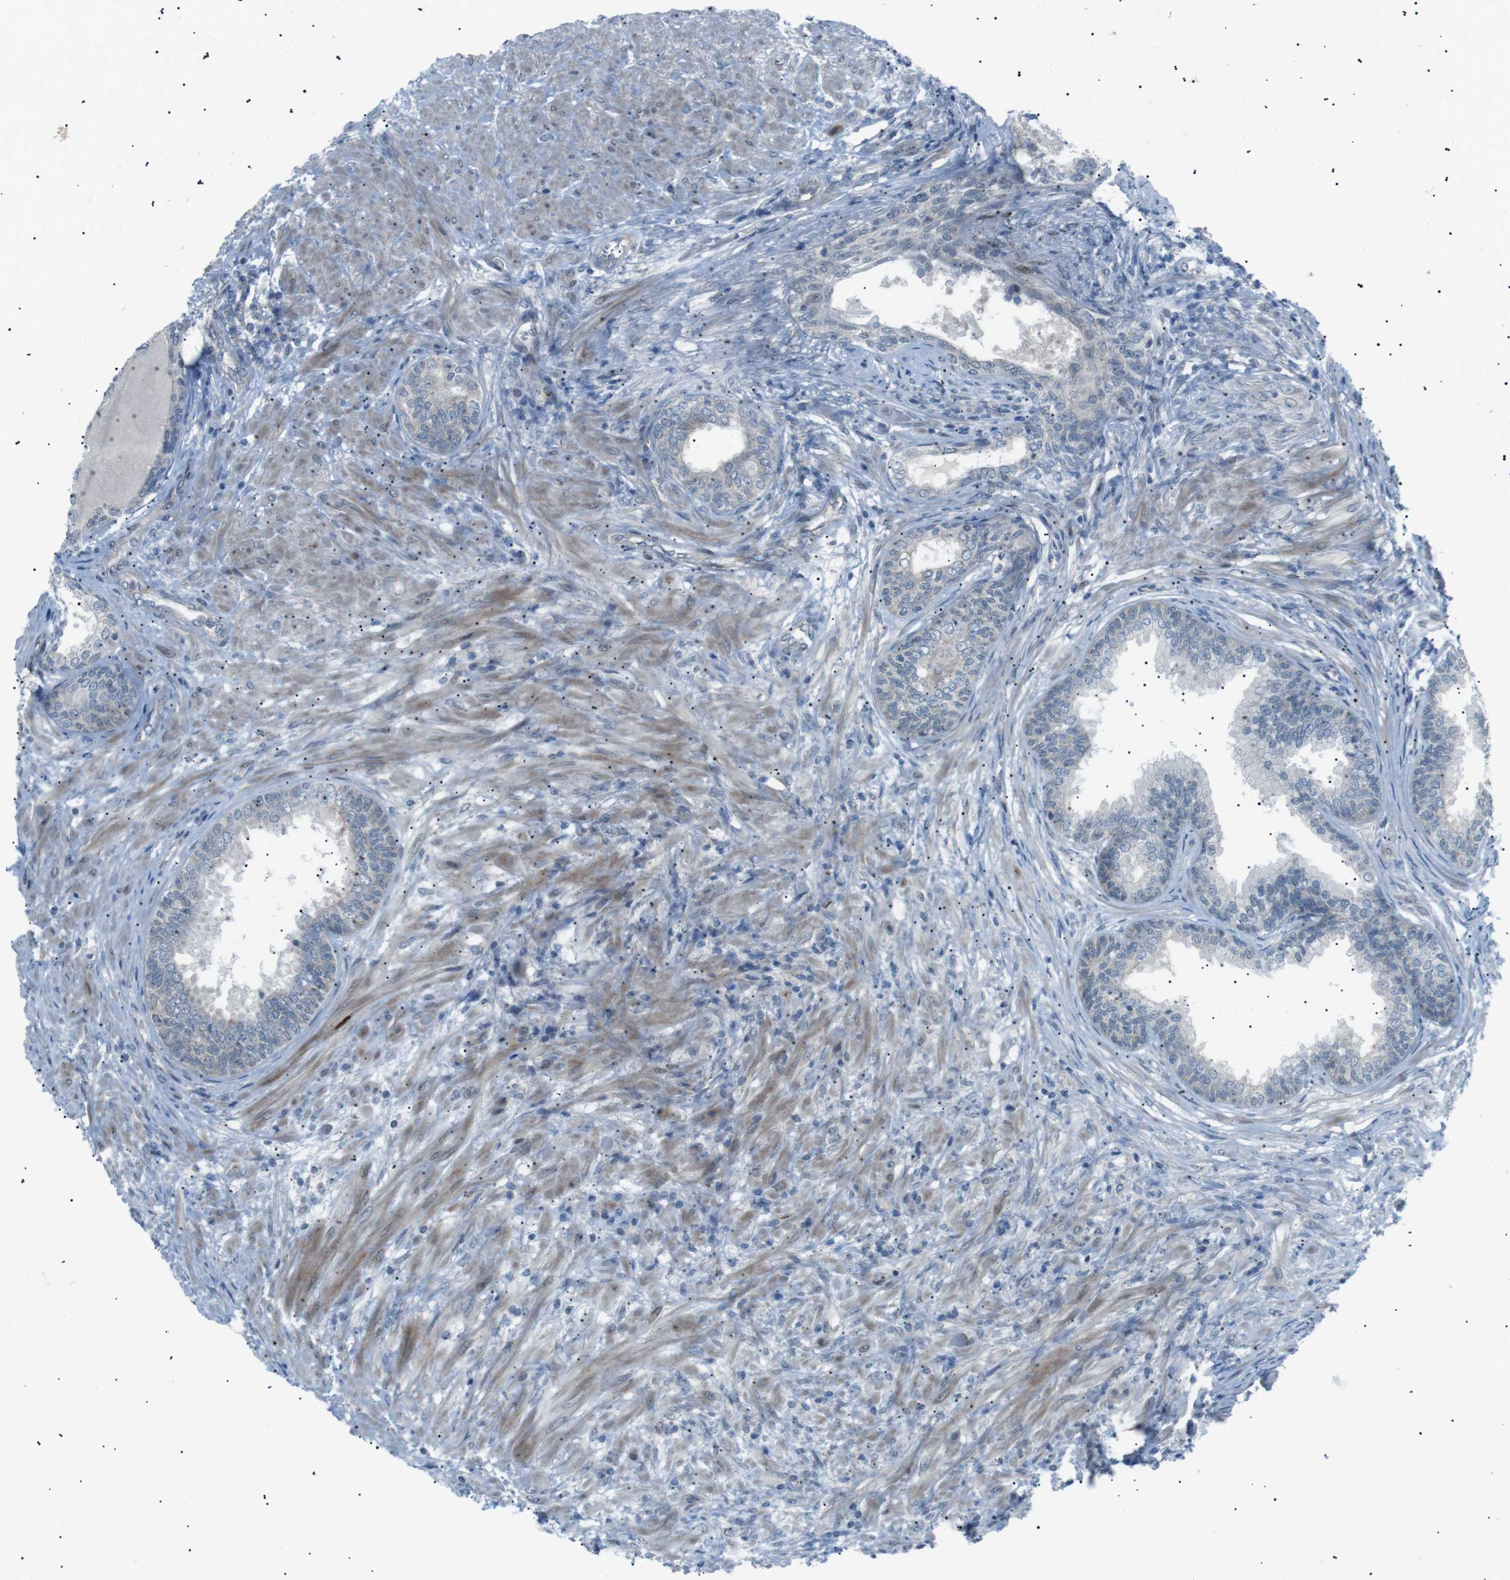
{"staining": {"intensity": "moderate", "quantity": "<25%", "location": "cytoplasmic/membranous"}, "tissue": "prostate", "cell_type": "Glandular cells", "image_type": "normal", "snomed": [{"axis": "morphology", "description": "Normal tissue, NOS"}, {"axis": "topography", "description": "Prostate"}], "caption": "The immunohistochemical stain shows moderate cytoplasmic/membranous expression in glandular cells of unremarkable prostate. Nuclei are stained in blue.", "gene": "ARID5B", "patient": {"sex": "male", "age": 76}}